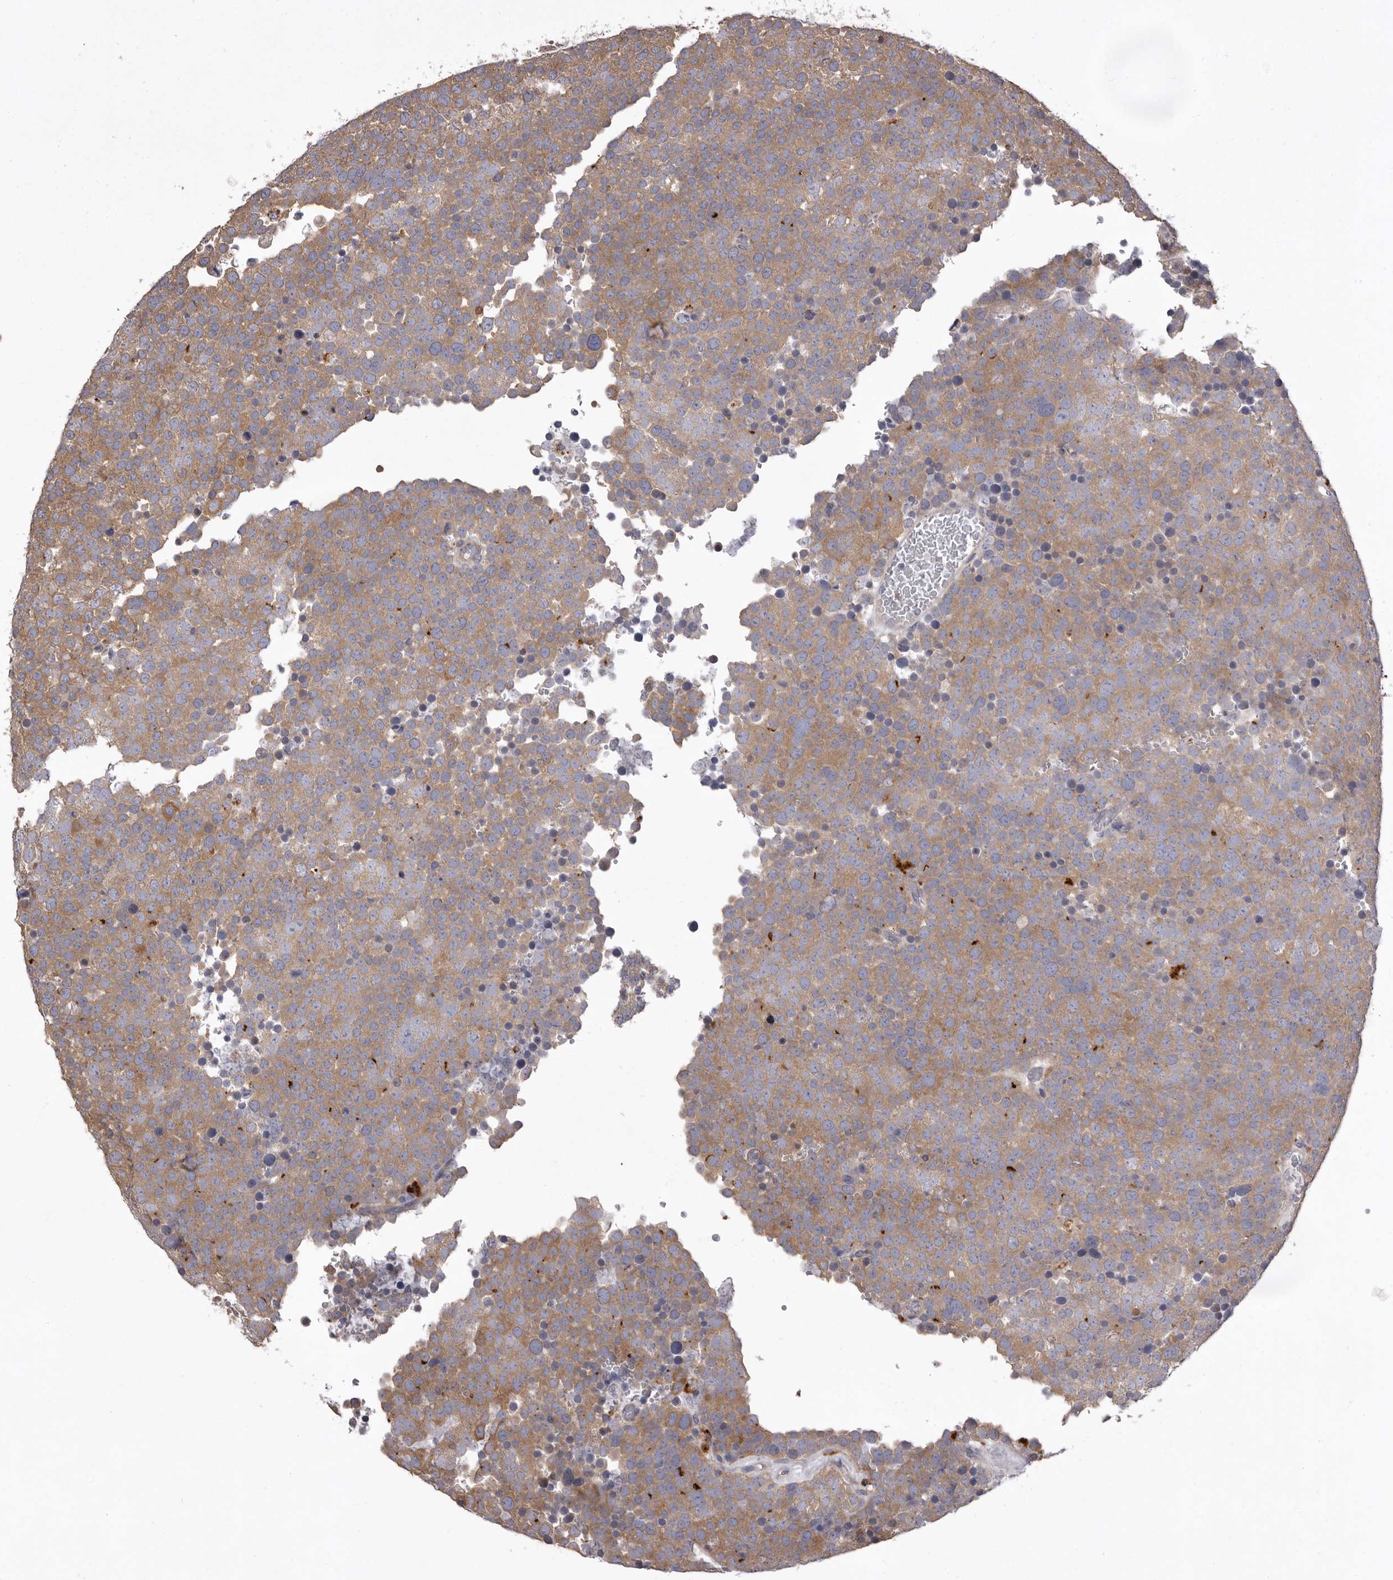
{"staining": {"intensity": "moderate", "quantity": ">75%", "location": "cytoplasmic/membranous"}, "tissue": "testis cancer", "cell_type": "Tumor cells", "image_type": "cancer", "snomed": [{"axis": "morphology", "description": "Seminoma, NOS"}, {"axis": "topography", "description": "Testis"}], "caption": "A histopathology image showing moderate cytoplasmic/membranous staining in about >75% of tumor cells in testis seminoma, as visualized by brown immunohistochemical staining.", "gene": "WDR47", "patient": {"sex": "male", "age": 71}}